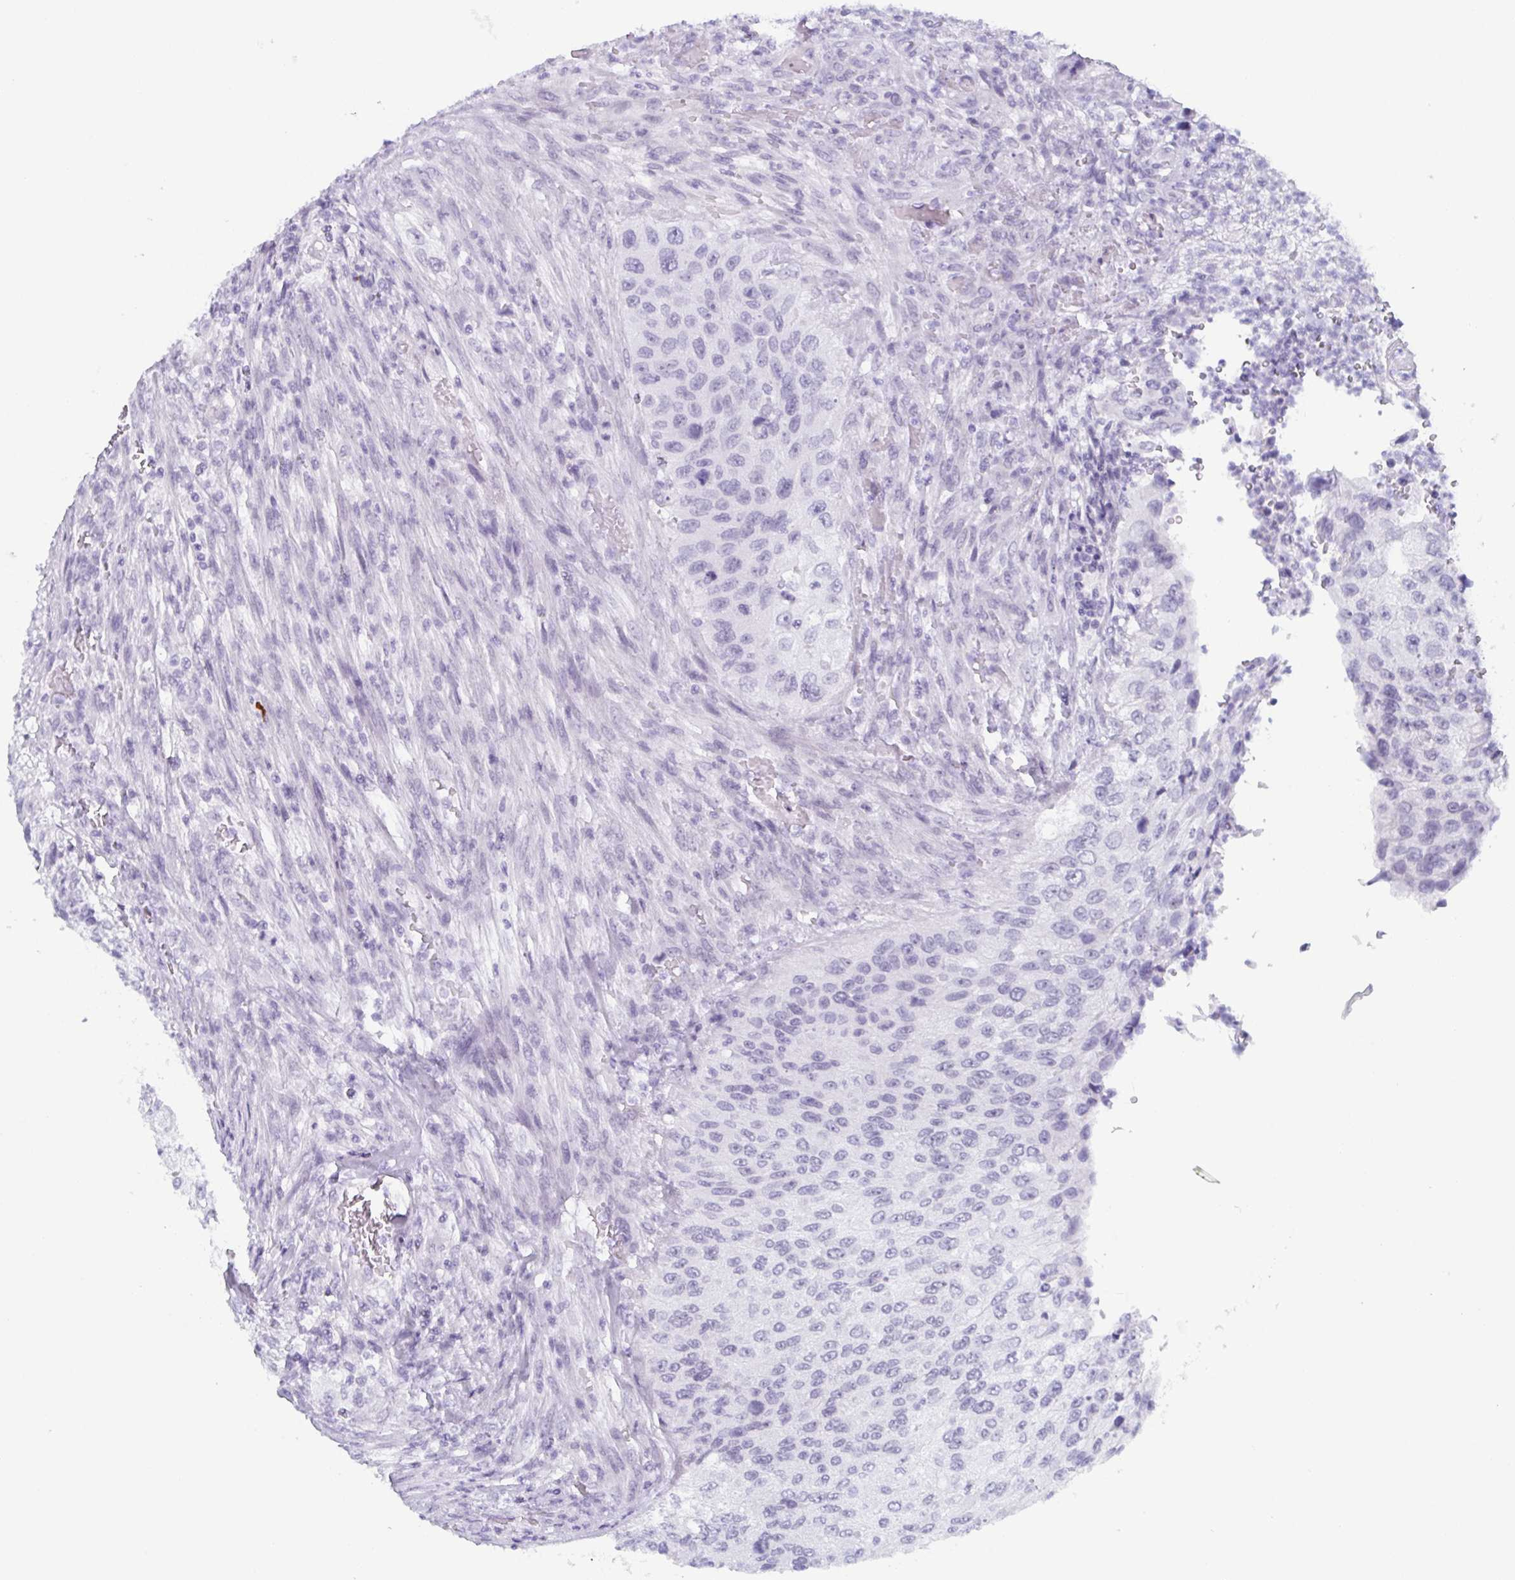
{"staining": {"intensity": "negative", "quantity": "none", "location": "none"}, "tissue": "urothelial cancer", "cell_type": "Tumor cells", "image_type": "cancer", "snomed": [{"axis": "morphology", "description": "Urothelial carcinoma, High grade"}, {"axis": "topography", "description": "Urinary bladder"}], "caption": "Immunohistochemistry (IHC) of human urothelial carcinoma (high-grade) displays no positivity in tumor cells.", "gene": "ZFP64", "patient": {"sex": "female", "age": 60}}